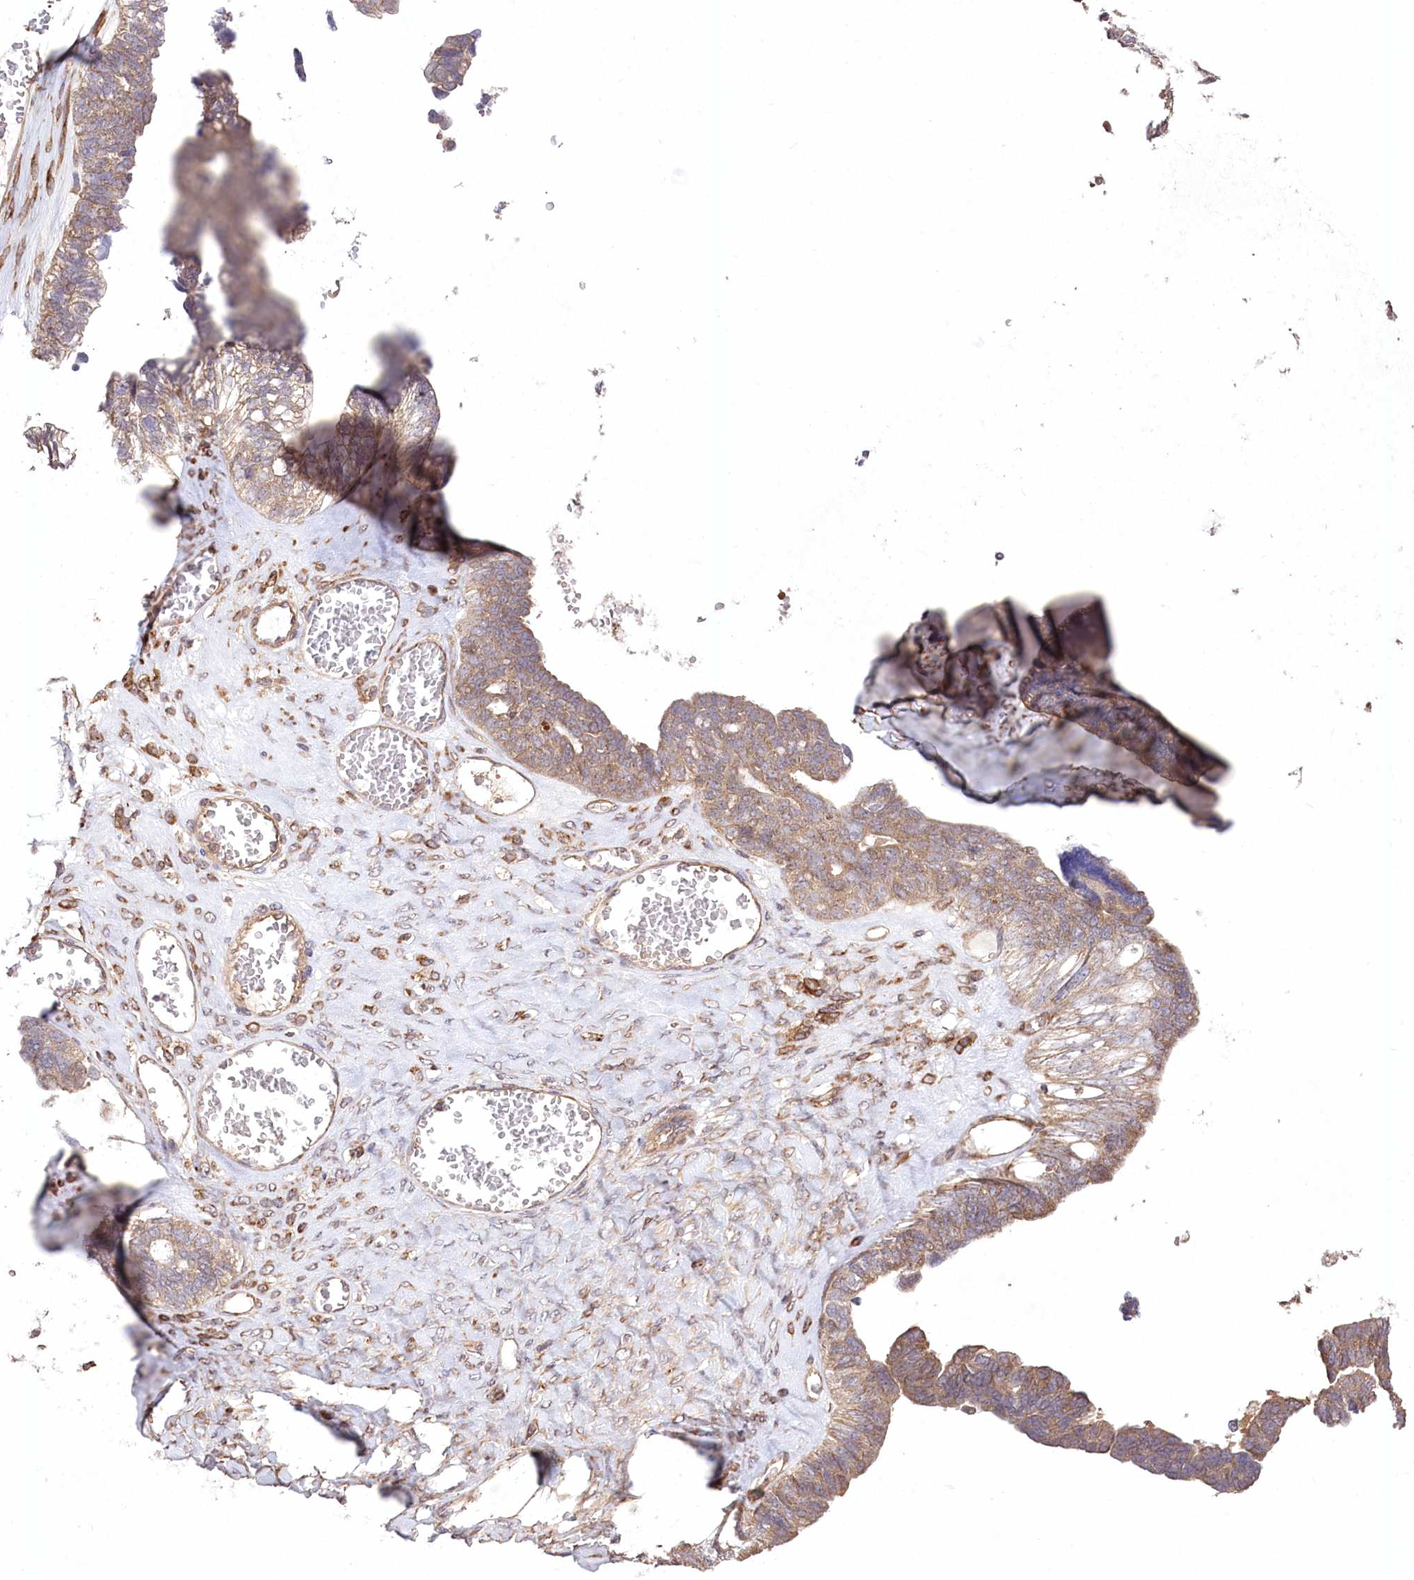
{"staining": {"intensity": "moderate", "quantity": ">75%", "location": "cytoplasmic/membranous"}, "tissue": "ovarian cancer", "cell_type": "Tumor cells", "image_type": "cancer", "snomed": [{"axis": "morphology", "description": "Cystadenocarcinoma, serous, NOS"}, {"axis": "topography", "description": "Ovary"}], "caption": "Ovarian serous cystadenocarcinoma was stained to show a protein in brown. There is medium levels of moderate cytoplasmic/membranous staining in about >75% of tumor cells.", "gene": "PRSS53", "patient": {"sex": "female", "age": 79}}